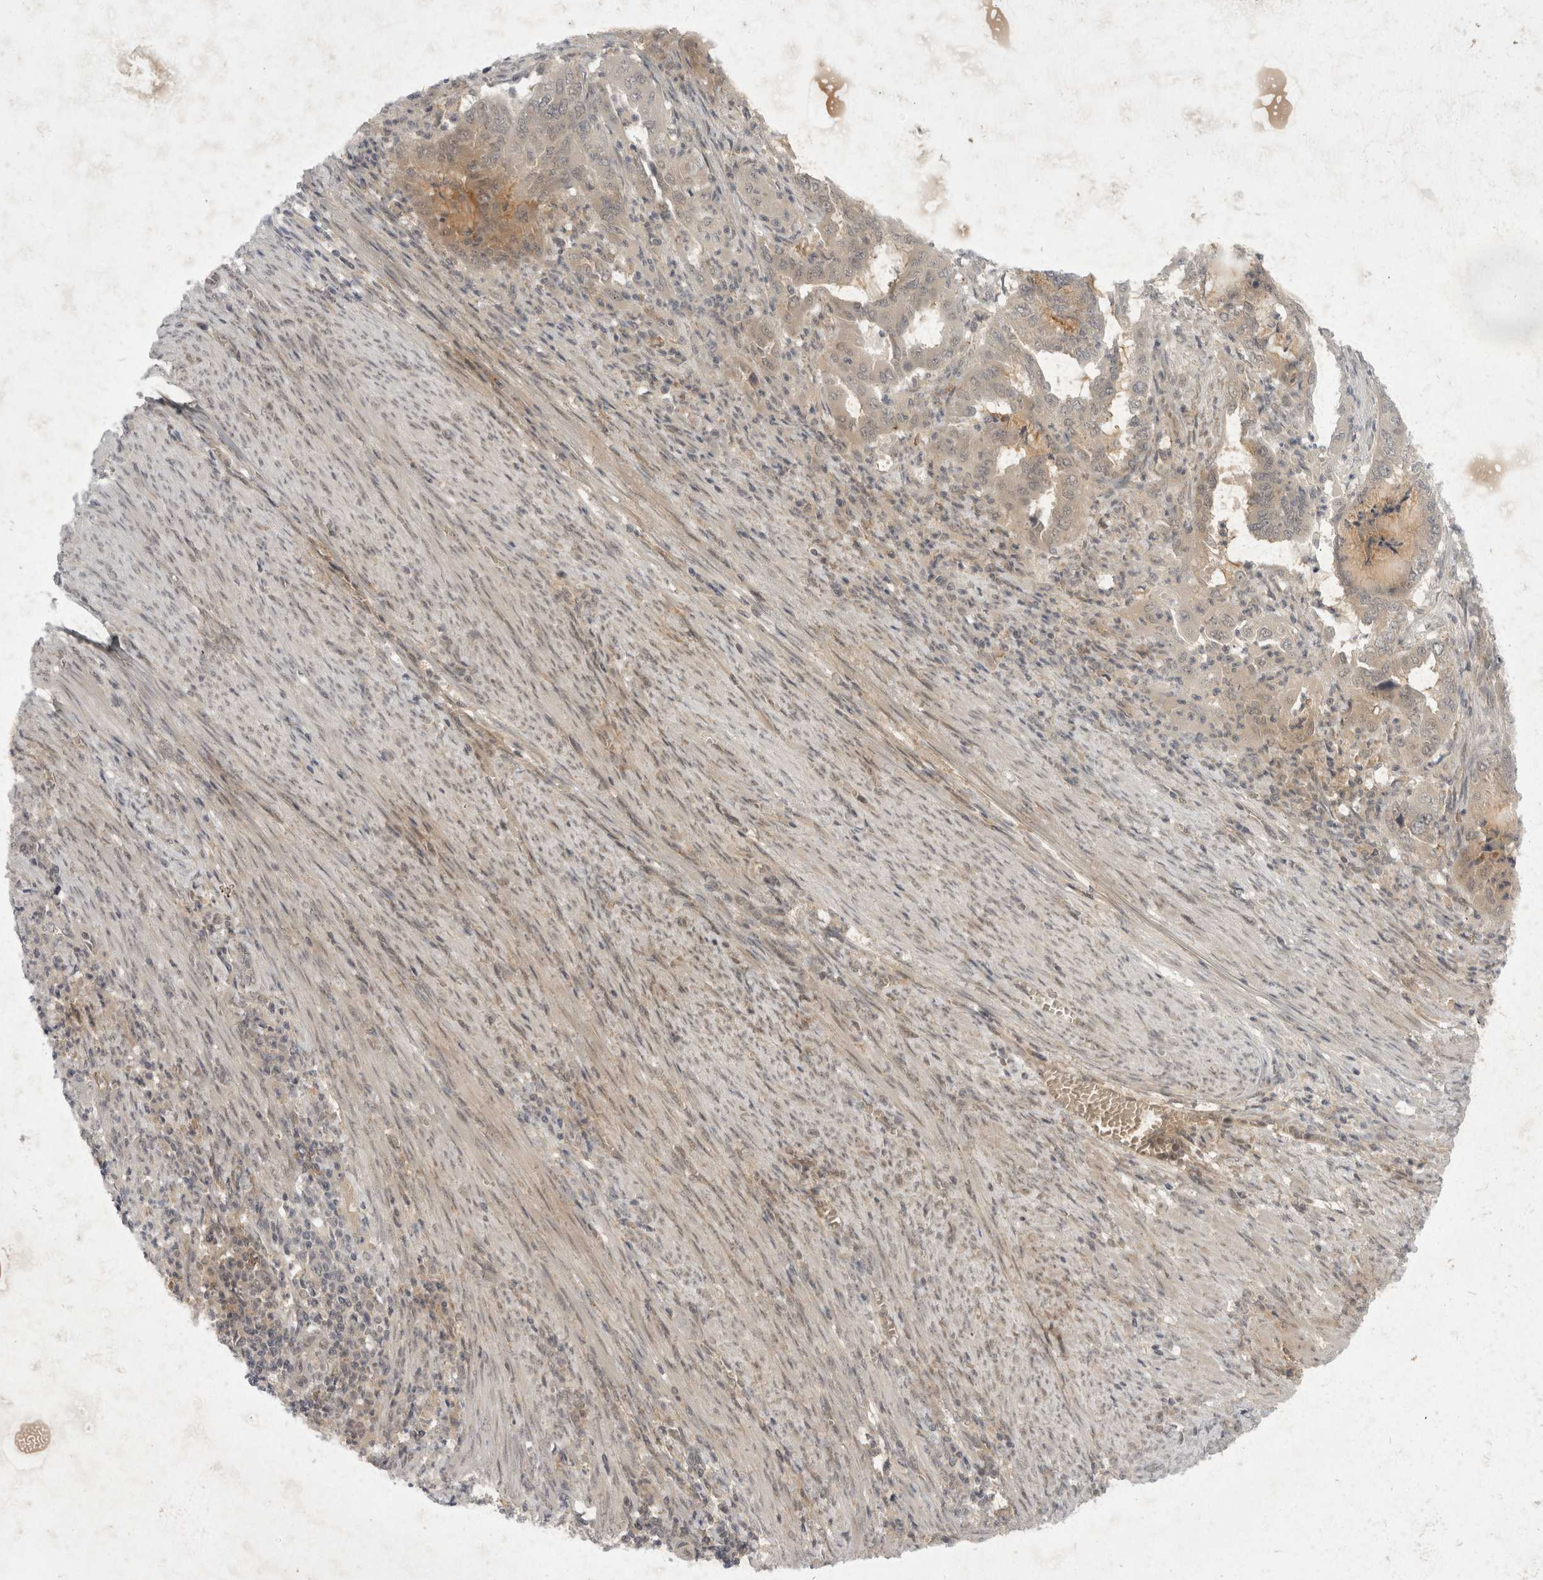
{"staining": {"intensity": "moderate", "quantity": "<25%", "location": "cytoplasmic/membranous"}, "tissue": "endometrial cancer", "cell_type": "Tumor cells", "image_type": "cancer", "snomed": [{"axis": "morphology", "description": "Adenocarcinoma, NOS"}, {"axis": "topography", "description": "Endometrium"}], "caption": "An immunohistochemistry (IHC) histopathology image of tumor tissue is shown. Protein staining in brown labels moderate cytoplasmic/membranous positivity in endometrial cancer within tumor cells.", "gene": "TOM1L2", "patient": {"sex": "female", "age": 49}}